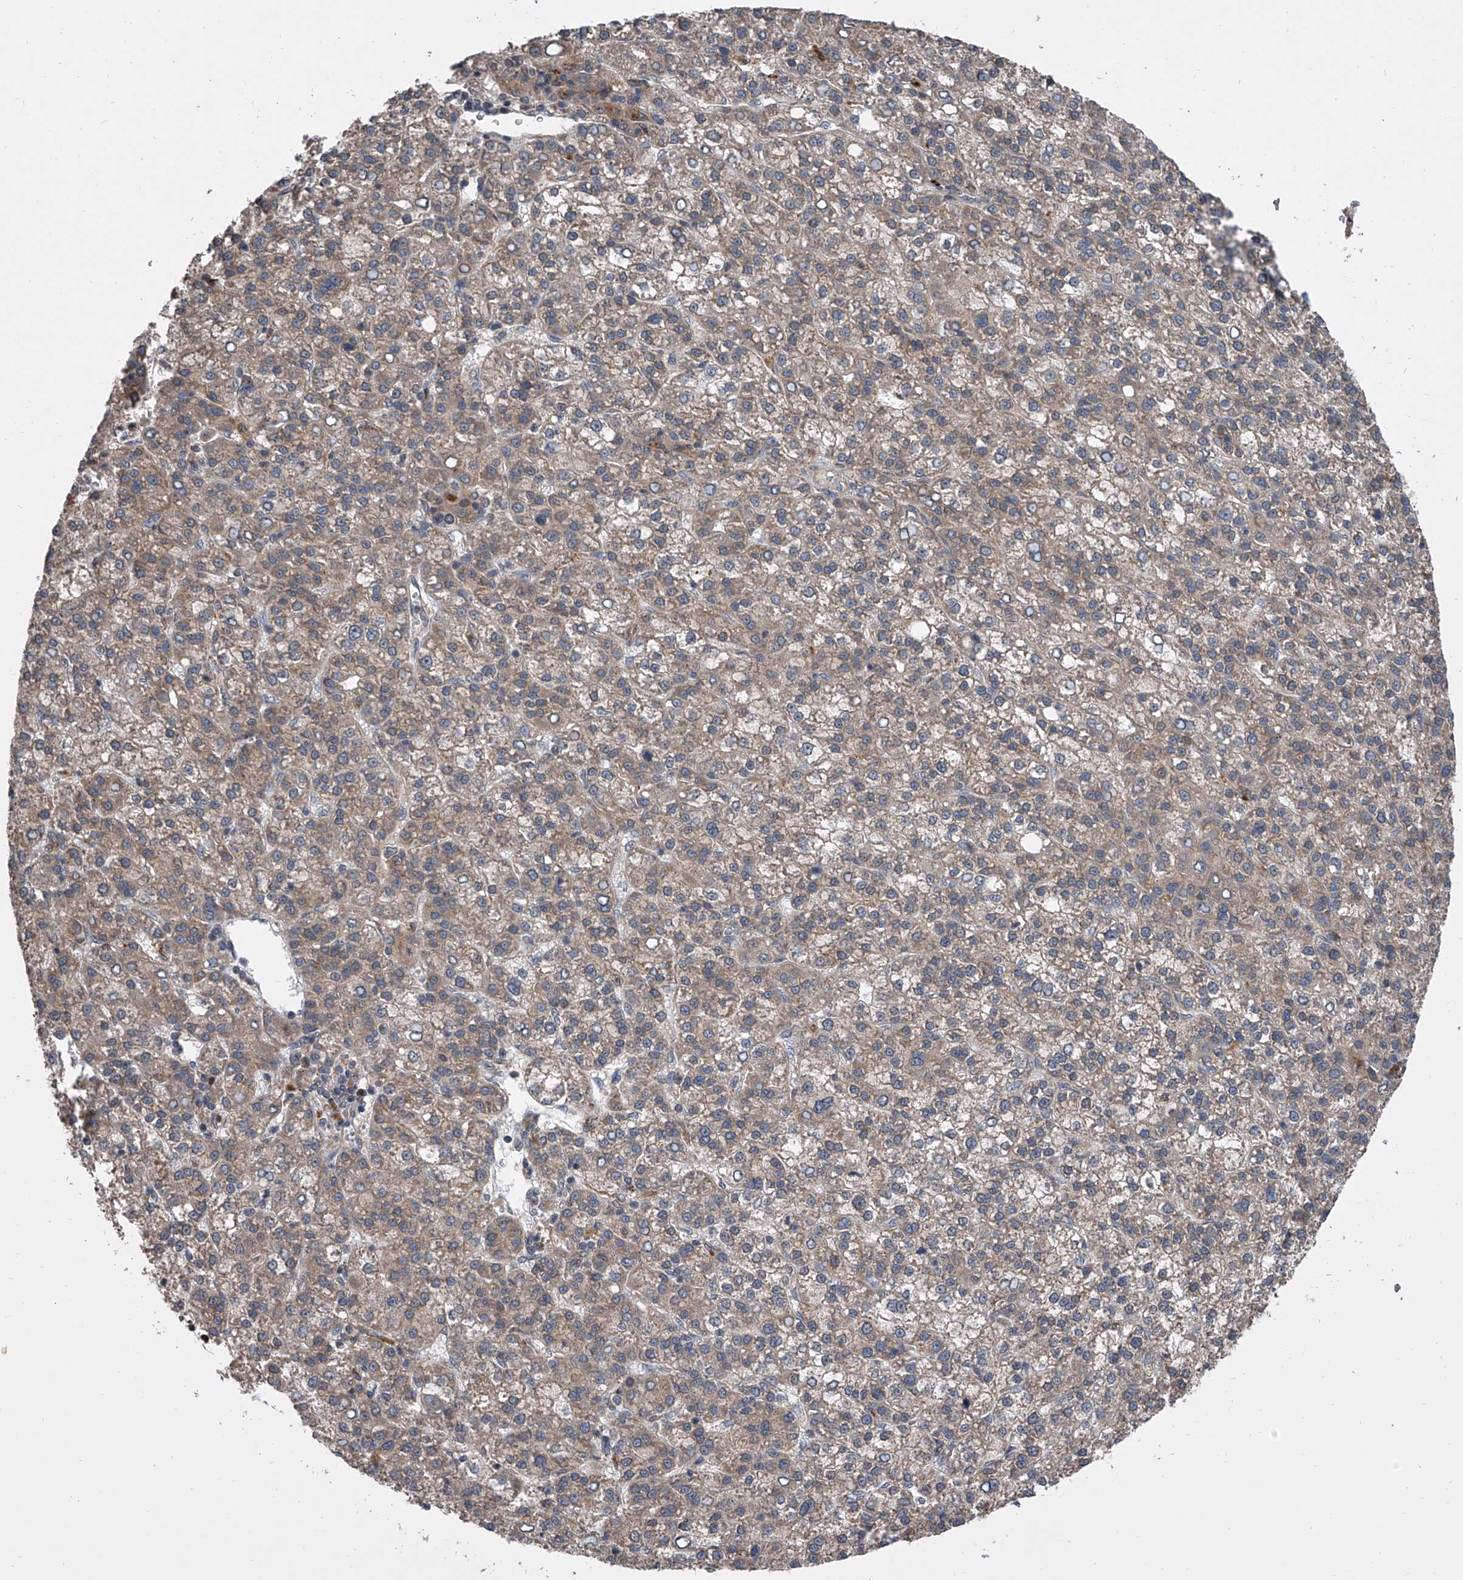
{"staining": {"intensity": "weak", "quantity": "25%-75%", "location": "cytoplasmic/membranous"}, "tissue": "liver cancer", "cell_type": "Tumor cells", "image_type": "cancer", "snomed": [{"axis": "morphology", "description": "Carcinoma, Hepatocellular, NOS"}, {"axis": "topography", "description": "Liver"}], "caption": "Protein analysis of liver cancer (hepatocellular carcinoma) tissue demonstrates weak cytoplasmic/membranous staining in approximately 25%-75% of tumor cells.", "gene": "GEMIN8", "patient": {"sex": "female", "age": 58}}